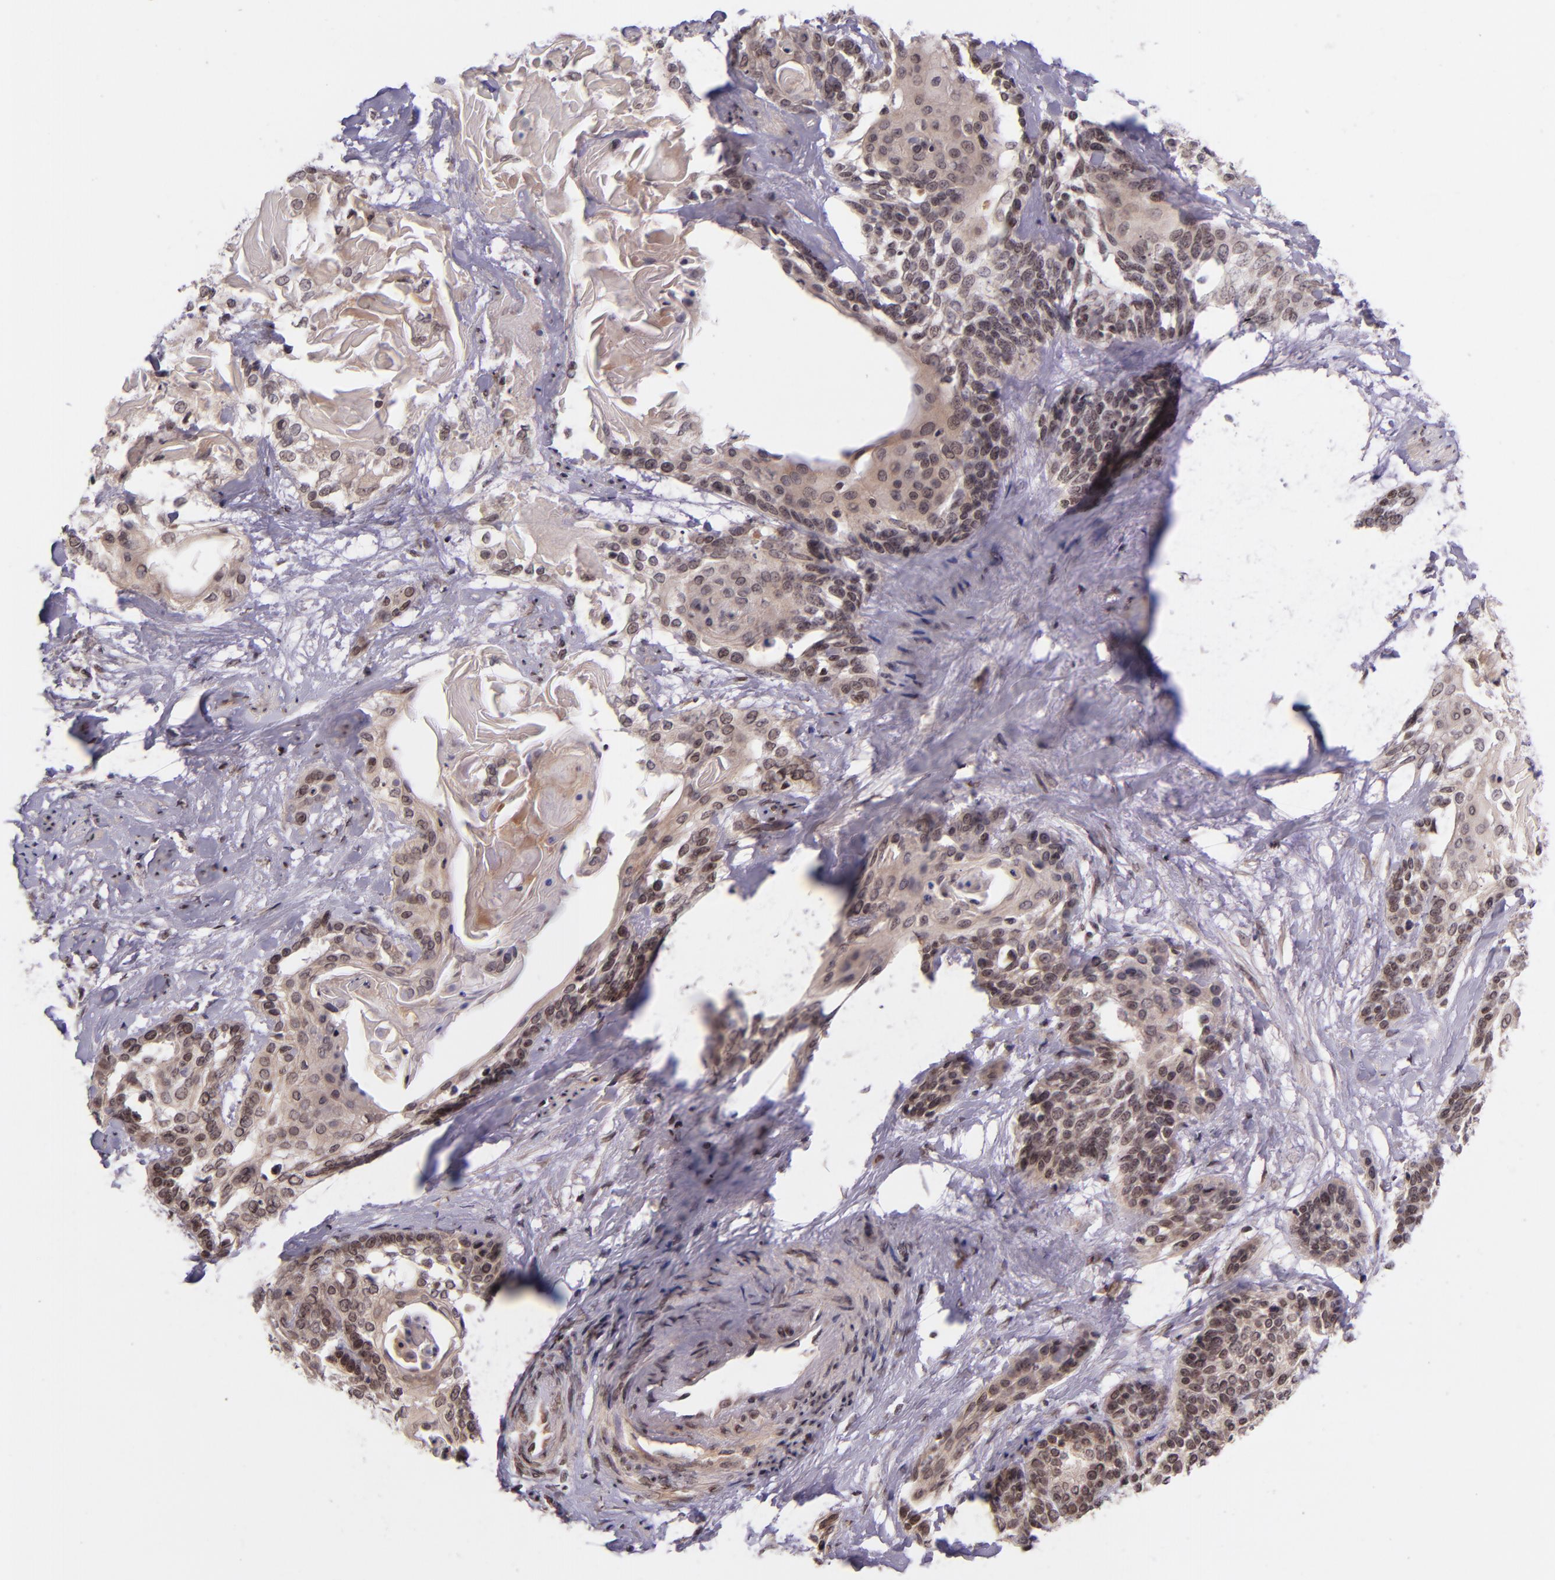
{"staining": {"intensity": "weak", "quantity": "25%-75%", "location": "cytoplasmic/membranous"}, "tissue": "cervical cancer", "cell_type": "Tumor cells", "image_type": "cancer", "snomed": [{"axis": "morphology", "description": "Squamous cell carcinoma, NOS"}, {"axis": "topography", "description": "Cervix"}], "caption": "Squamous cell carcinoma (cervical) stained for a protein reveals weak cytoplasmic/membranous positivity in tumor cells.", "gene": "SELL", "patient": {"sex": "female", "age": 57}}